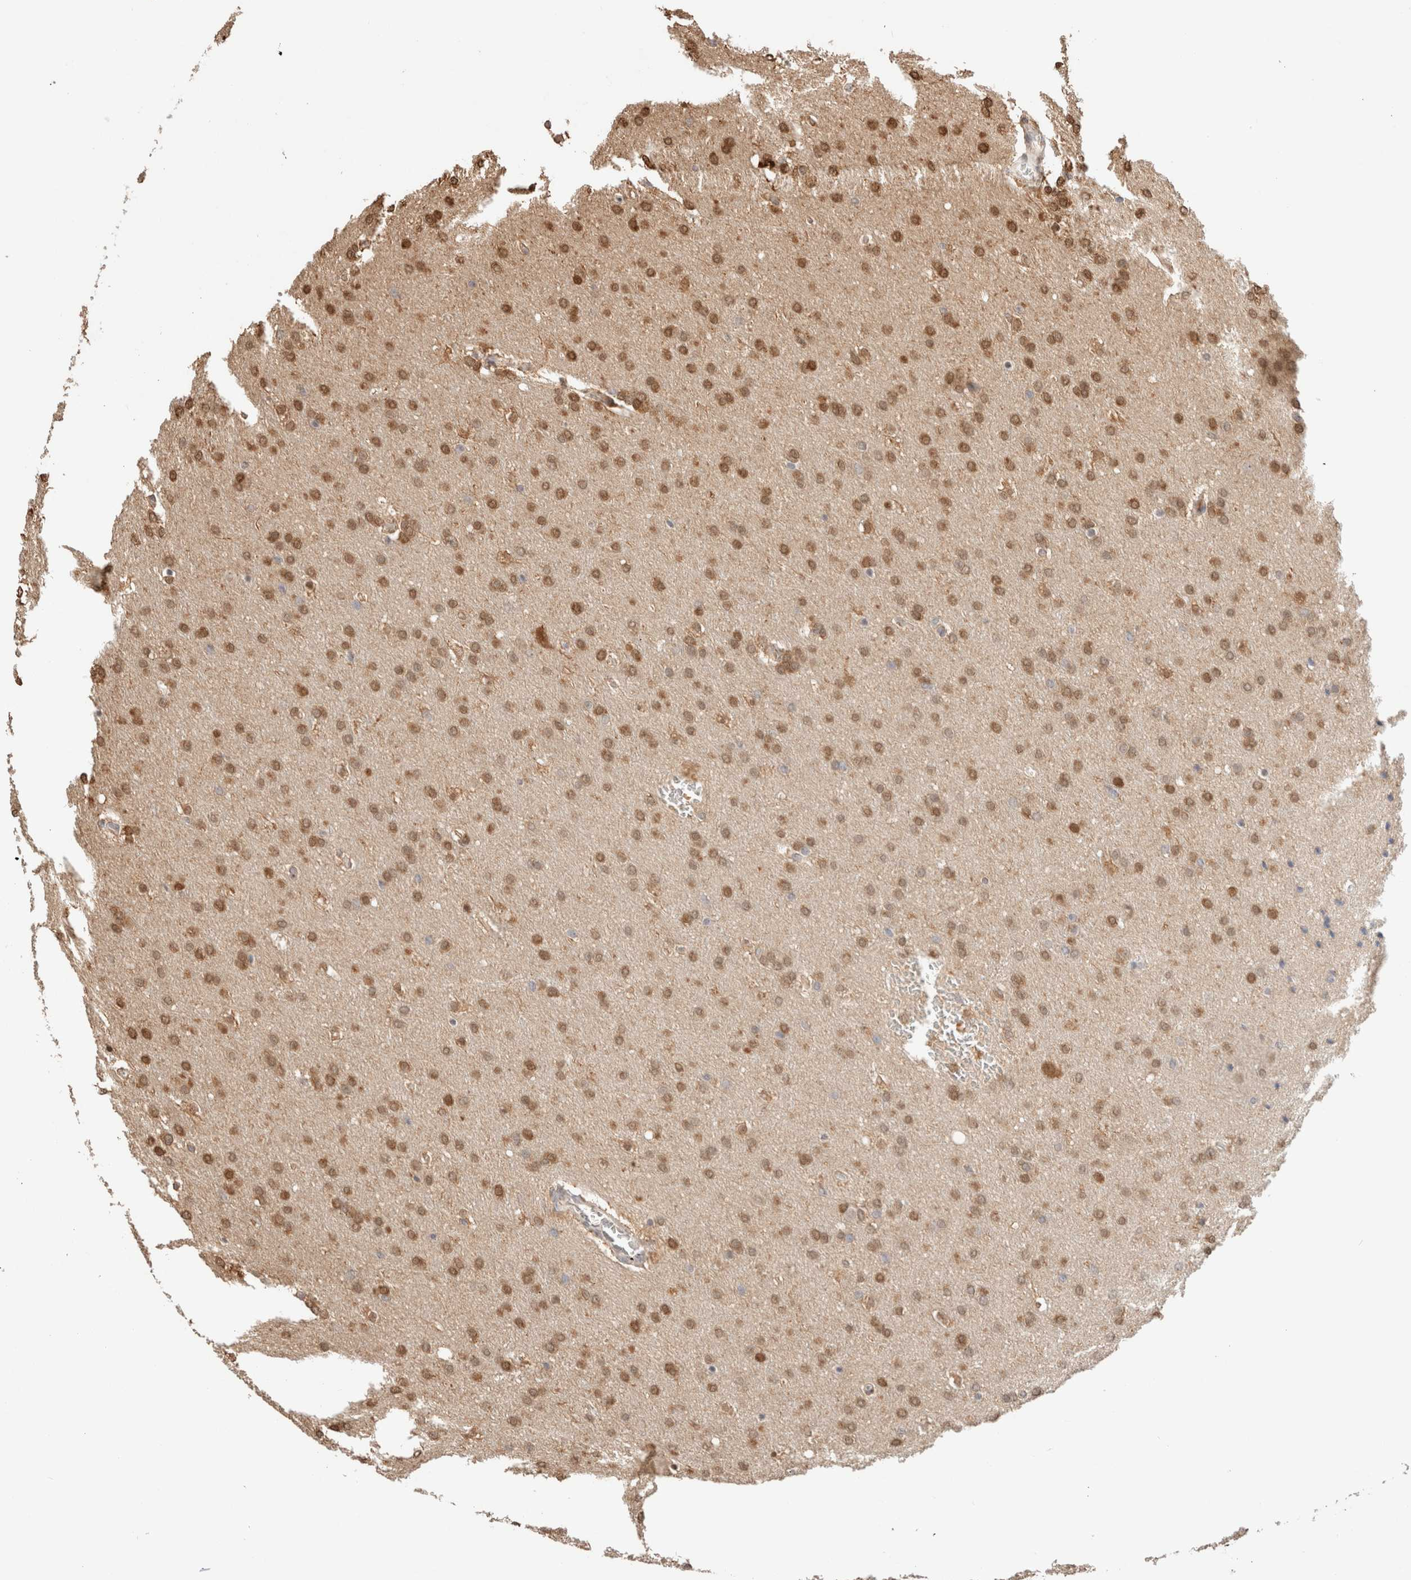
{"staining": {"intensity": "moderate", "quantity": ">75%", "location": "nuclear"}, "tissue": "glioma", "cell_type": "Tumor cells", "image_type": "cancer", "snomed": [{"axis": "morphology", "description": "Glioma, malignant, Low grade"}, {"axis": "topography", "description": "Brain"}], "caption": "Immunohistochemical staining of human glioma demonstrates medium levels of moderate nuclear protein staining in approximately >75% of tumor cells. The staining is performed using DAB brown chromogen to label protein expression. The nuclei are counter-stained blue using hematoxylin.", "gene": "CA13", "patient": {"sex": "female", "age": 37}}